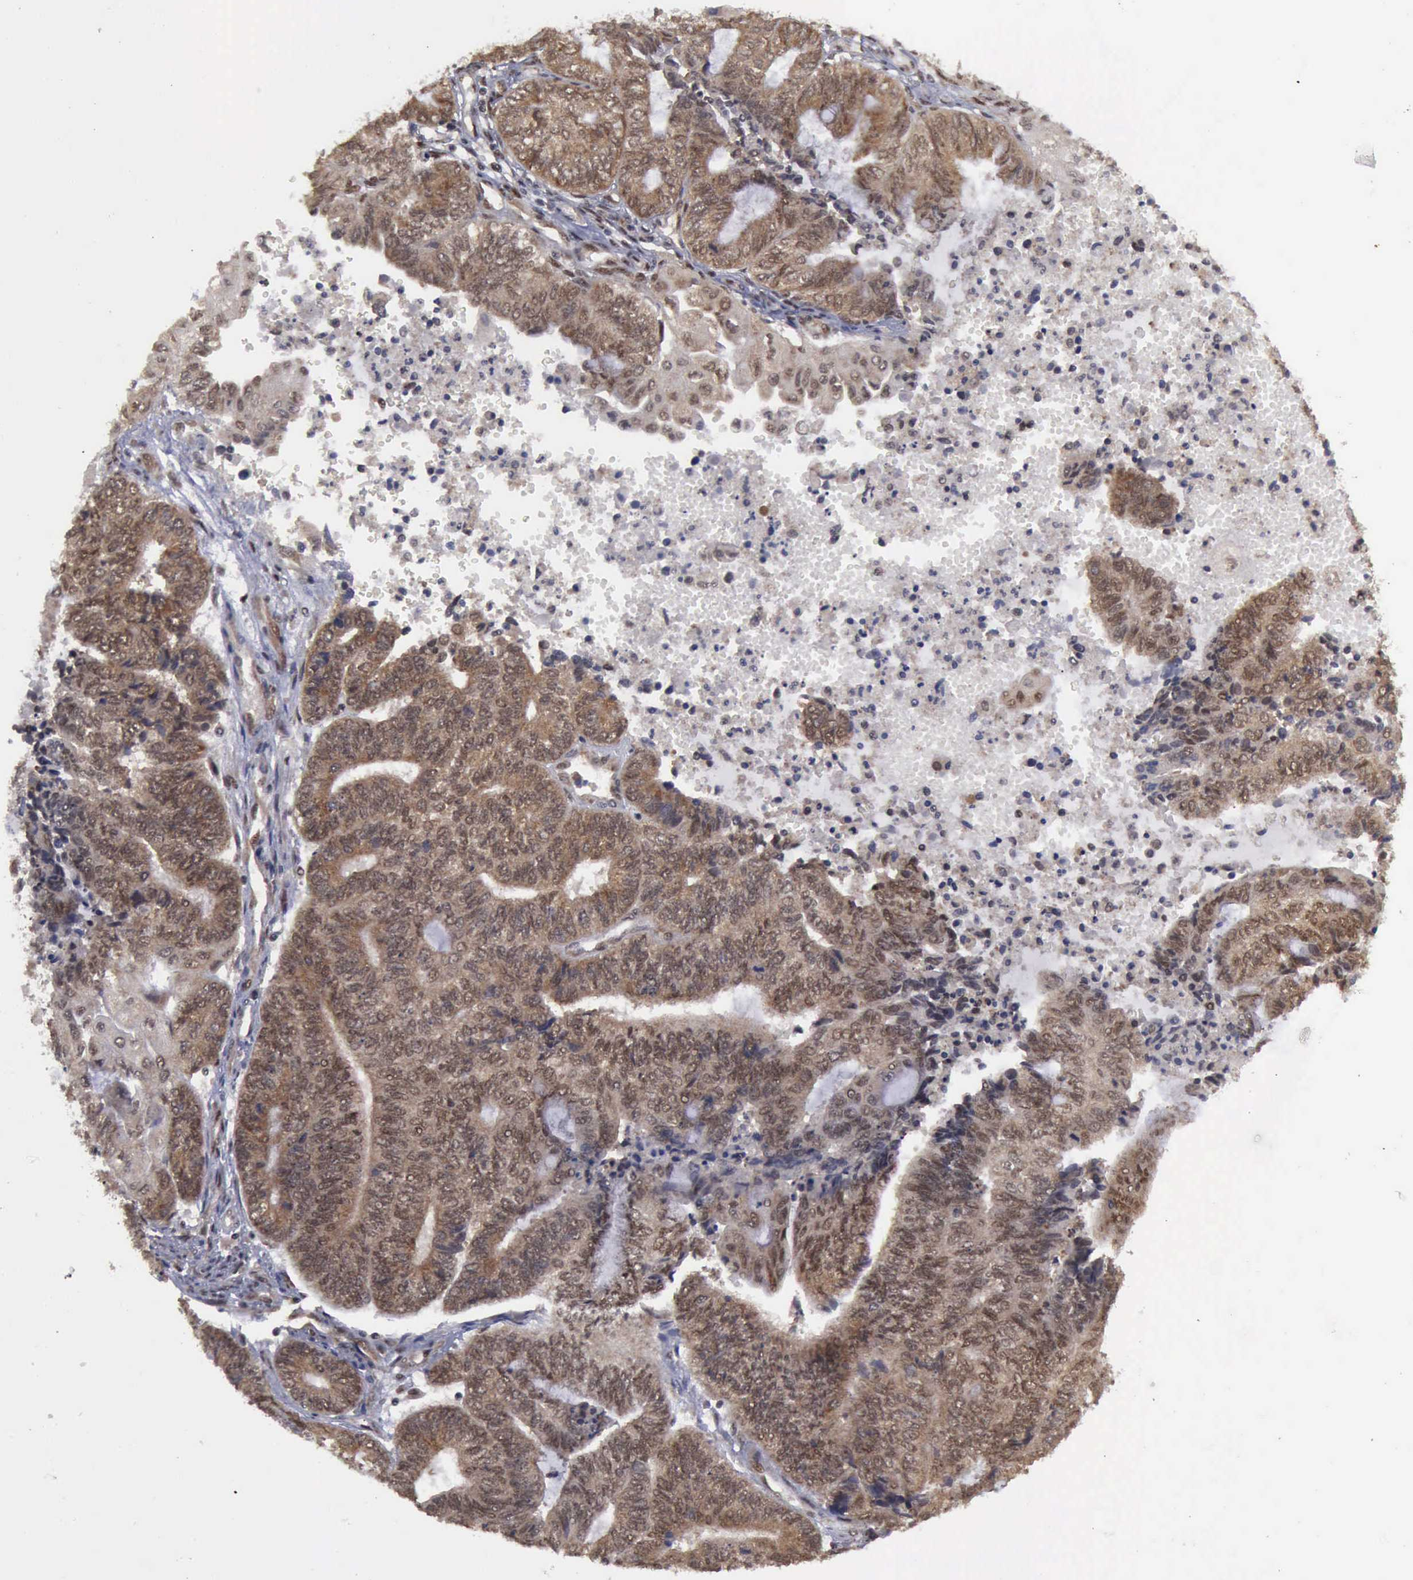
{"staining": {"intensity": "moderate", "quantity": ">75%", "location": "cytoplasmic/membranous,nuclear"}, "tissue": "endometrial cancer", "cell_type": "Tumor cells", "image_type": "cancer", "snomed": [{"axis": "morphology", "description": "Adenocarcinoma, NOS"}, {"axis": "topography", "description": "Uterus"}, {"axis": "topography", "description": "Endometrium"}], "caption": "An image of endometrial cancer stained for a protein reveals moderate cytoplasmic/membranous and nuclear brown staining in tumor cells.", "gene": "RTCB", "patient": {"sex": "female", "age": 70}}